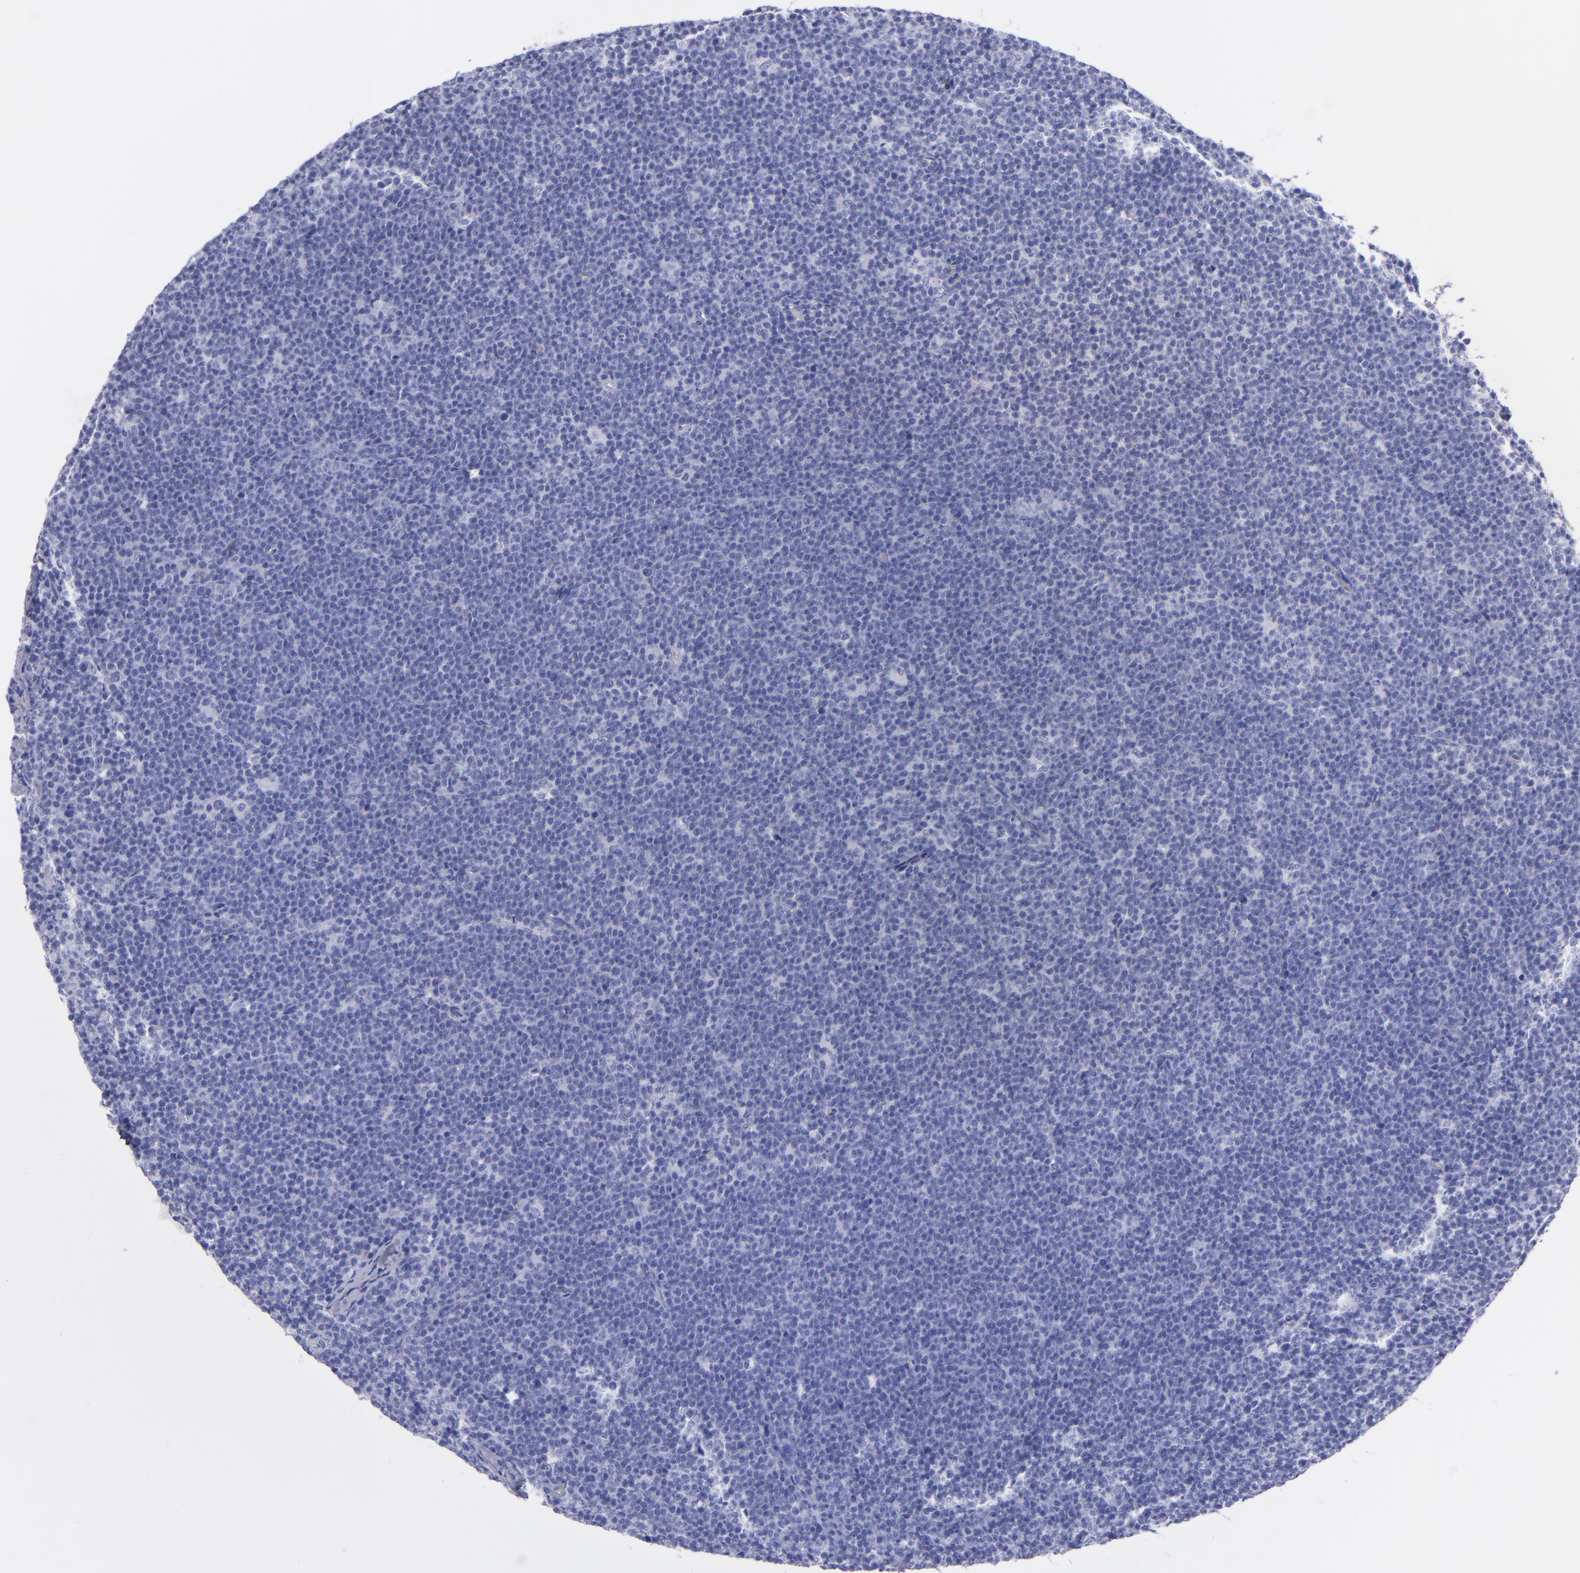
{"staining": {"intensity": "moderate", "quantity": "<25%", "location": "cytoplasmic/membranous"}, "tissue": "lymphoma", "cell_type": "Tumor cells", "image_type": "cancer", "snomed": [{"axis": "morphology", "description": "Malignant lymphoma, non-Hodgkin's type, High grade"}, {"axis": "topography", "description": "Lymph node"}], "caption": "This micrograph reveals immunohistochemistry (IHC) staining of human malignant lymphoma, non-Hodgkin's type (high-grade), with low moderate cytoplasmic/membranous expression in about <25% of tumor cells.", "gene": "CD37", "patient": {"sex": "female", "age": 58}}